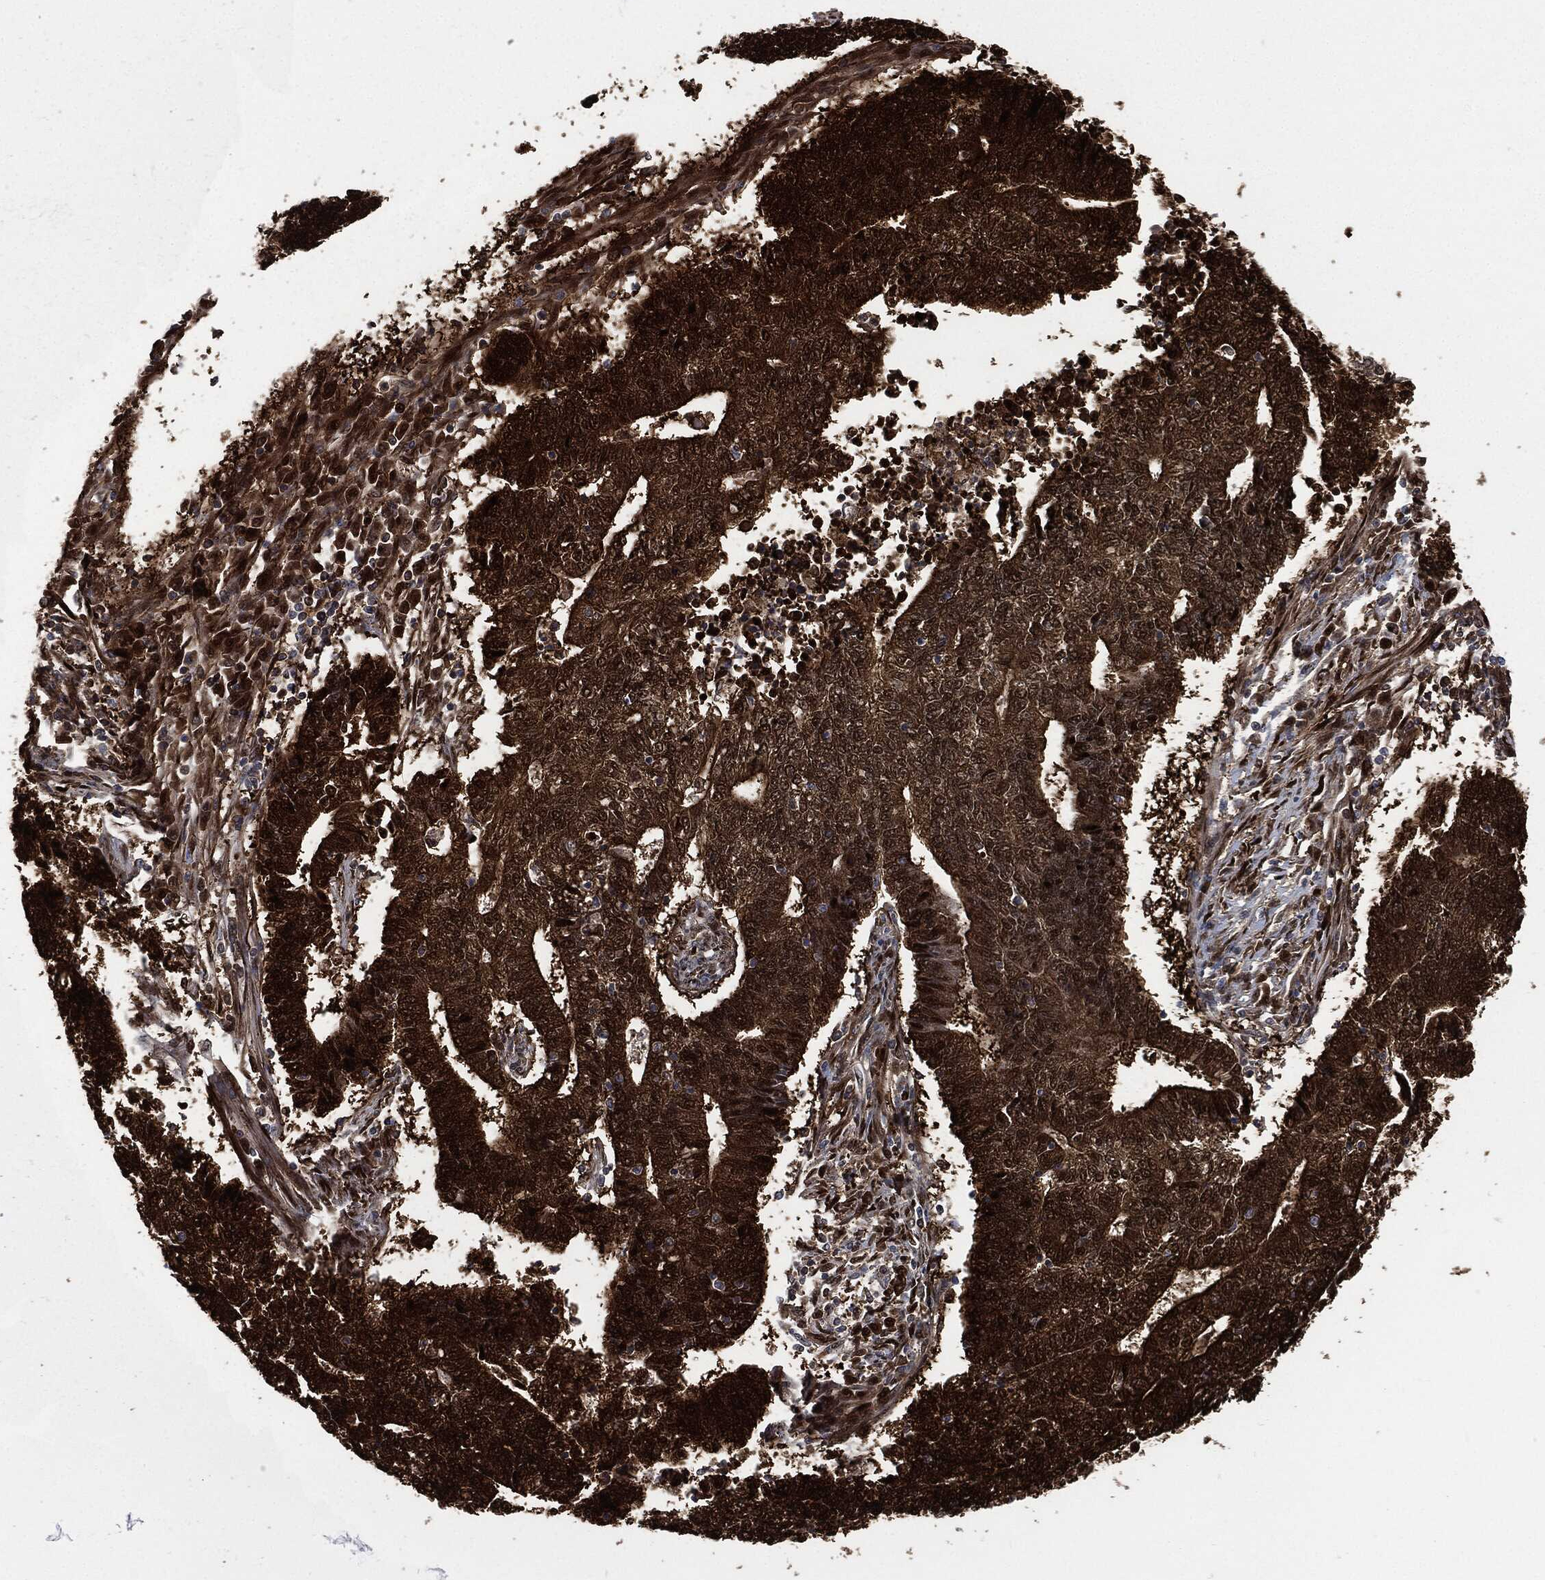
{"staining": {"intensity": "strong", "quantity": ">75%", "location": "cytoplasmic/membranous,nuclear"}, "tissue": "endometrial cancer", "cell_type": "Tumor cells", "image_type": "cancer", "snomed": [{"axis": "morphology", "description": "Adenocarcinoma, NOS"}, {"axis": "topography", "description": "Uterus"}, {"axis": "topography", "description": "Endometrium"}], "caption": "Immunohistochemical staining of human adenocarcinoma (endometrial) reveals strong cytoplasmic/membranous and nuclear protein positivity in approximately >75% of tumor cells.", "gene": "DCTN1", "patient": {"sex": "female", "age": 54}}